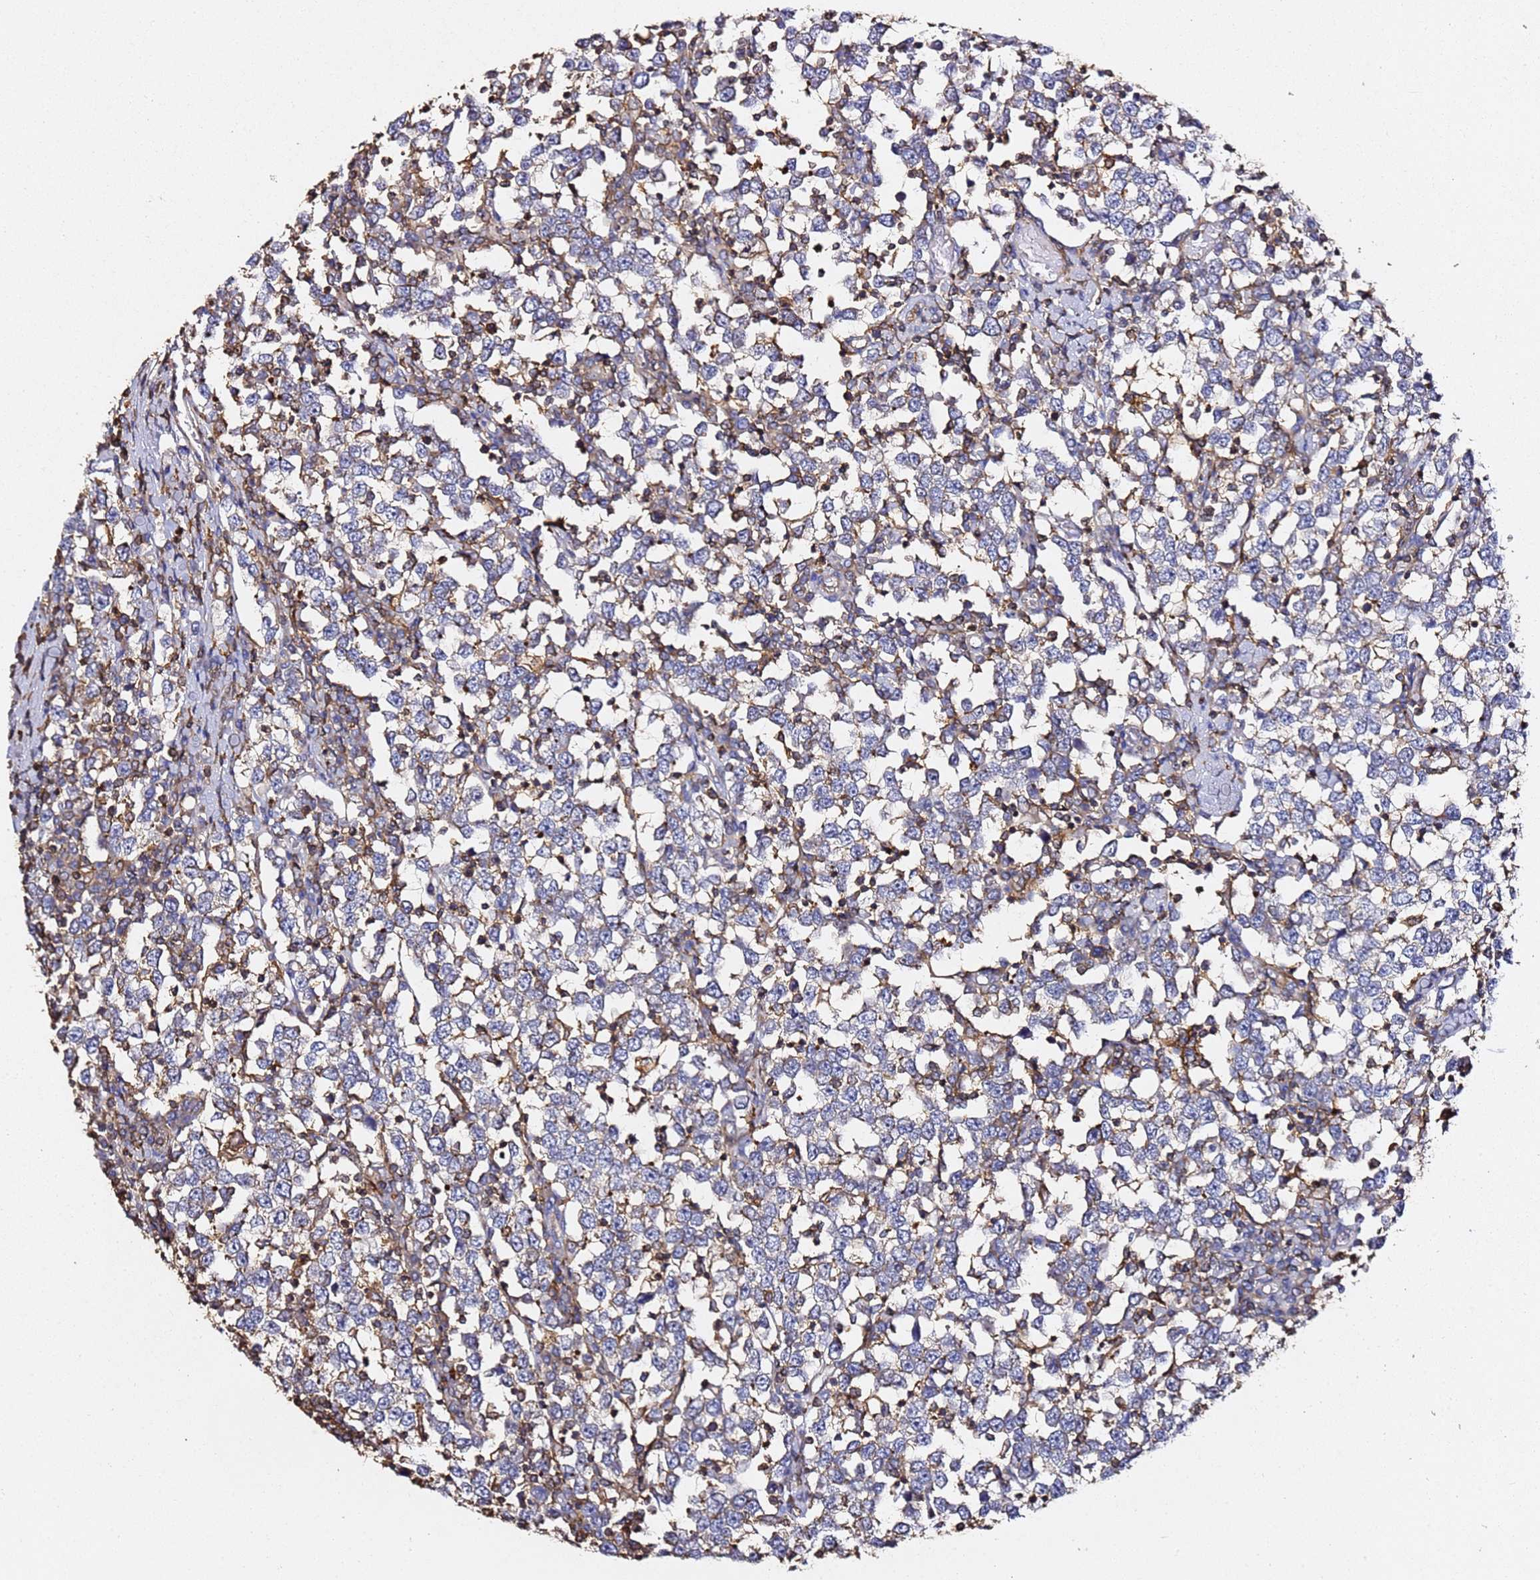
{"staining": {"intensity": "weak", "quantity": "<25%", "location": "cytoplasmic/membranous"}, "tissue": "testis cancer", "cell_type": "Tumor cells", "image_type": "cancer", "snomed": [{"axis": "morphology", "description": "Seminoma, NOS"}, {"axis": "topography", "description": "Testis"}], "caption": "Seminoma (testis) was stained to show a protein in brown. There is no significant staining in tumor cells.", "gene": "ZFP36L2", "patient": {"sex": "male", "age": 65}}